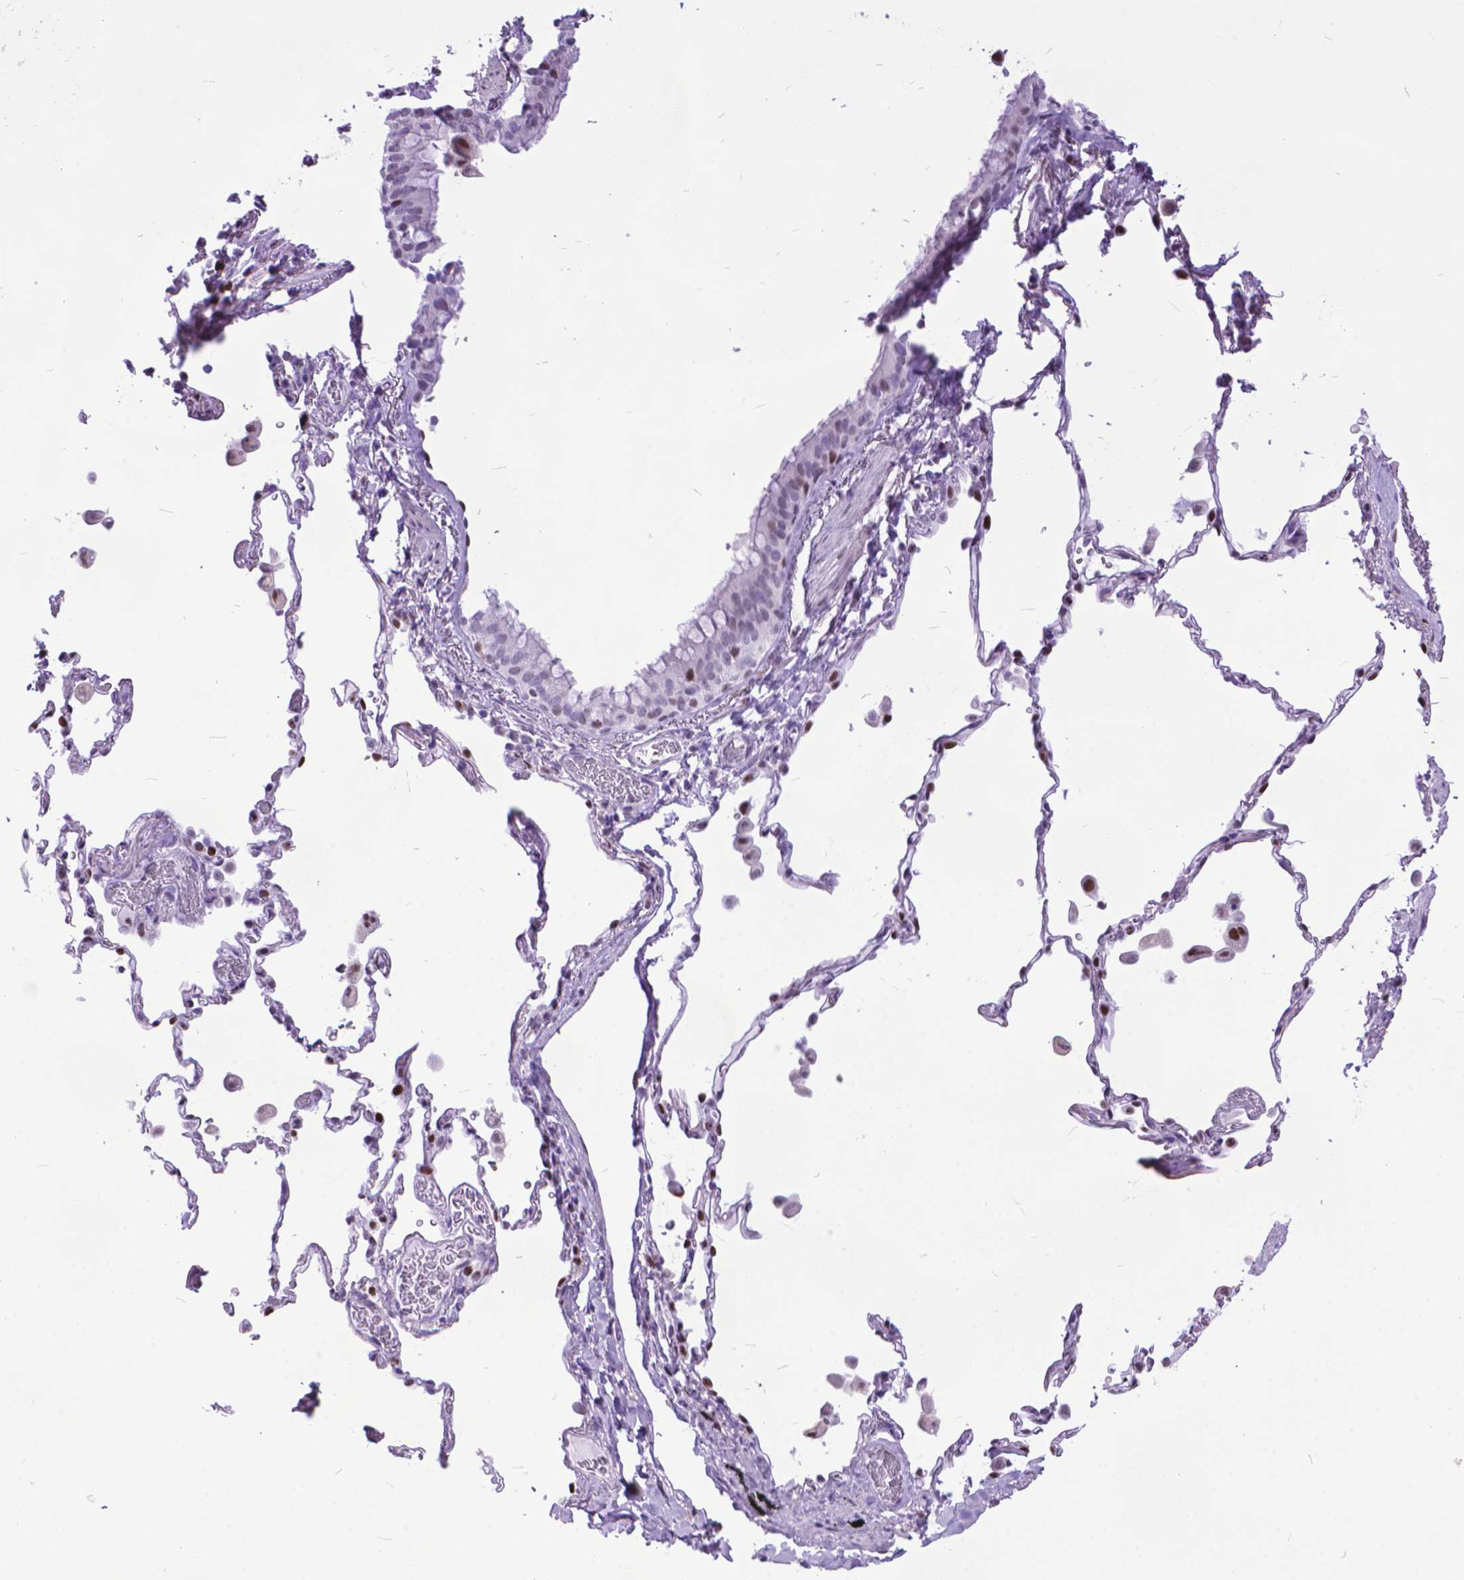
{"staining": {"intensity": "moderate", "quantity": "25%-75%", "location": "nuclear"}, "tissue": "bronchus", "cell_type": "Respiratory epithelial cells", "image_type": "normal", "snomed": [{"axis": "morphology", "description": "Normal tissue, NOS"}, {"axis": "topography", "description": "Bronchus"}, {"axis": "topography", "description": "Lung"}], "caption": "Human bronchus stained with a brown dye displays moderate nuclear positive staining in about 25%-75% of respiratory epithelial cells.", "gene": "POLE4", "patient": {"sex": "male", "age": 54}}